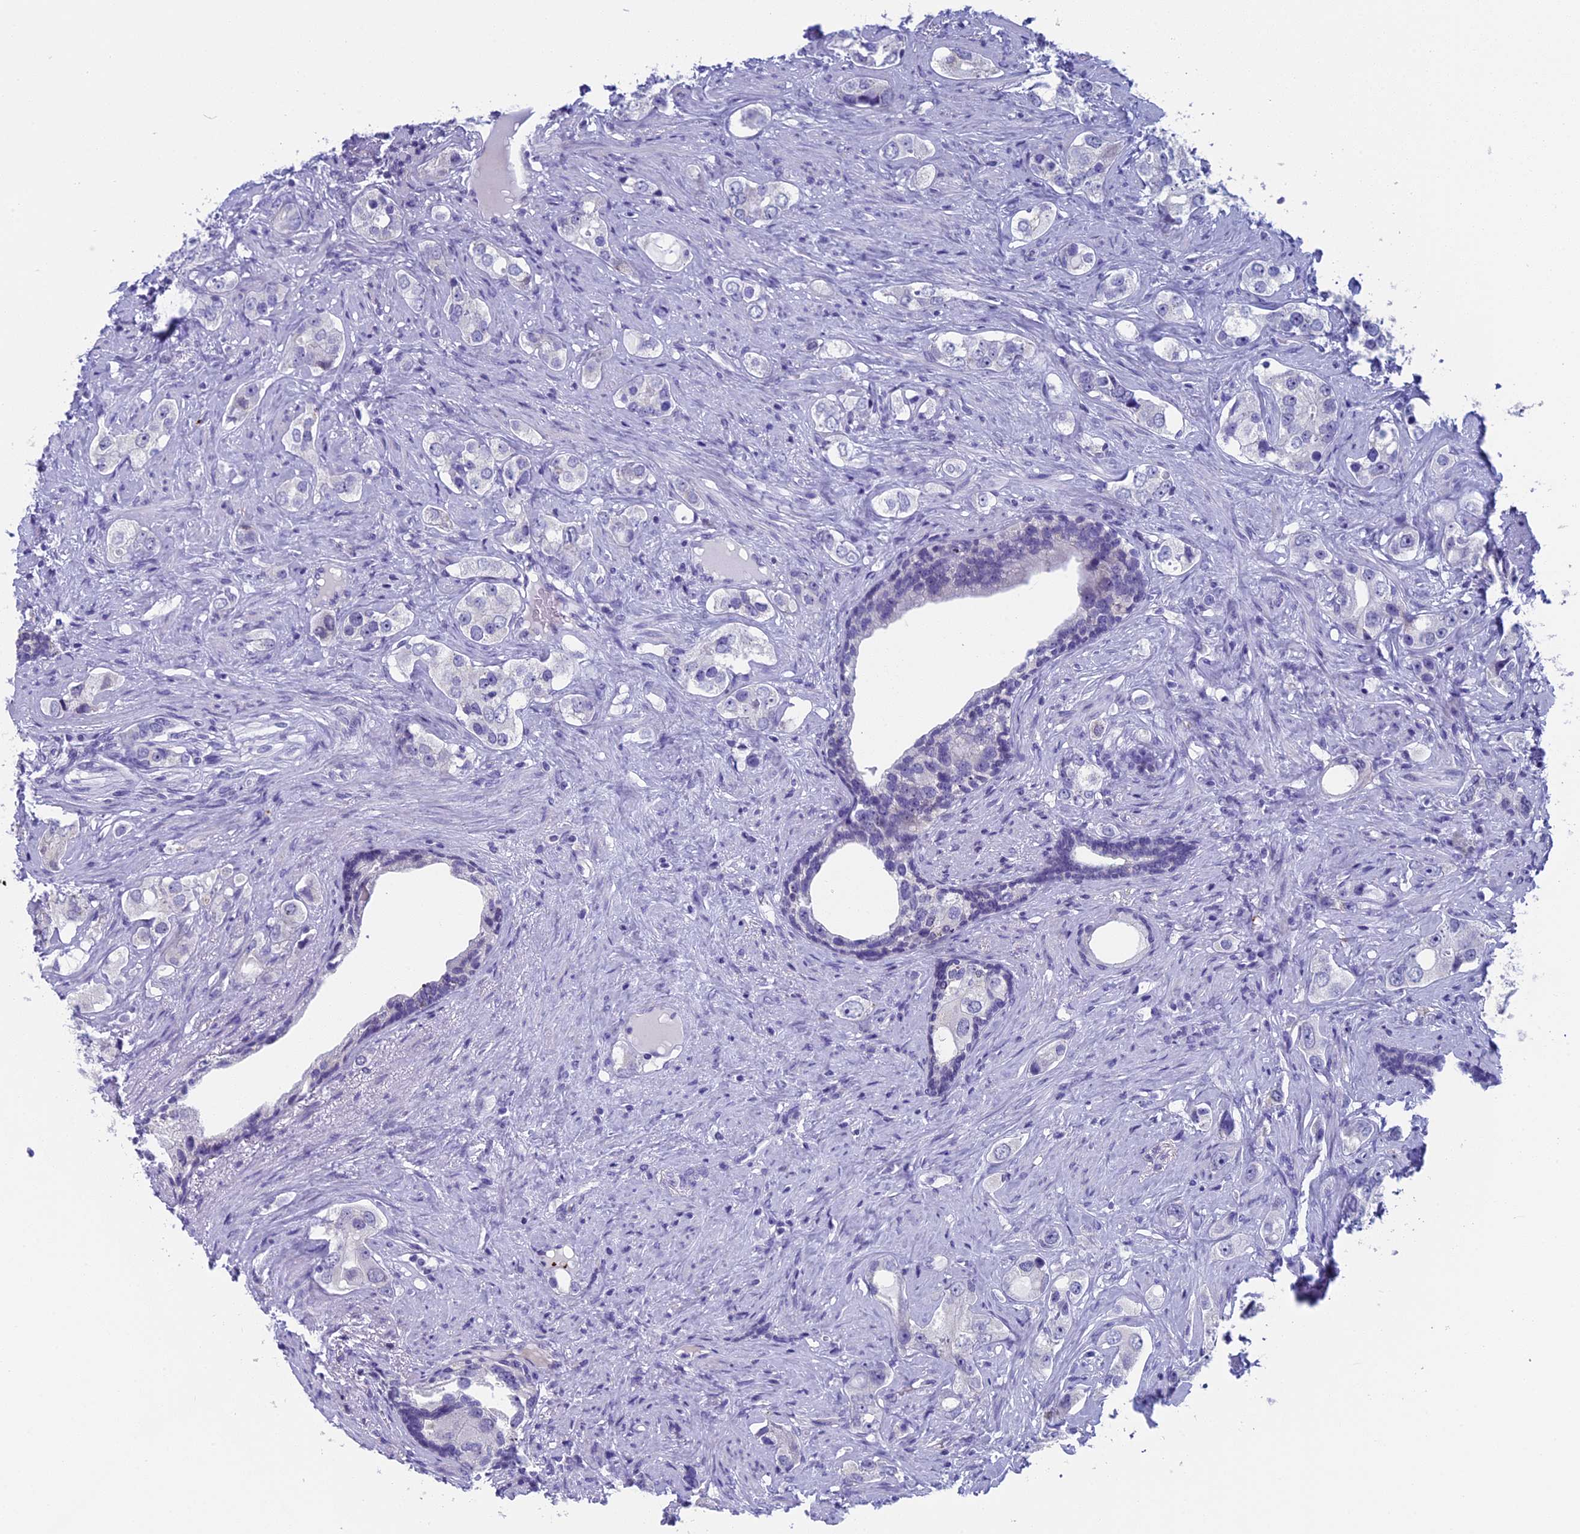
{"staining": {"intensity": "negative", "quantity": "none", "location": "none"}, "tissue": "prostate cancer", "cell_type": "Tumor cells", "image_type": "cancer", "snomed": [{"axis": "morphology", "description": "Adenocarcinoma, High grade"}, {"axis": "topography", "description": "Prostate"}], "caption": "The IHC image has no significant staining in tumor cells of prostate cancer tissue.", "gene": "AIFM2", "patient": {"sex": "male", "age": 63}}